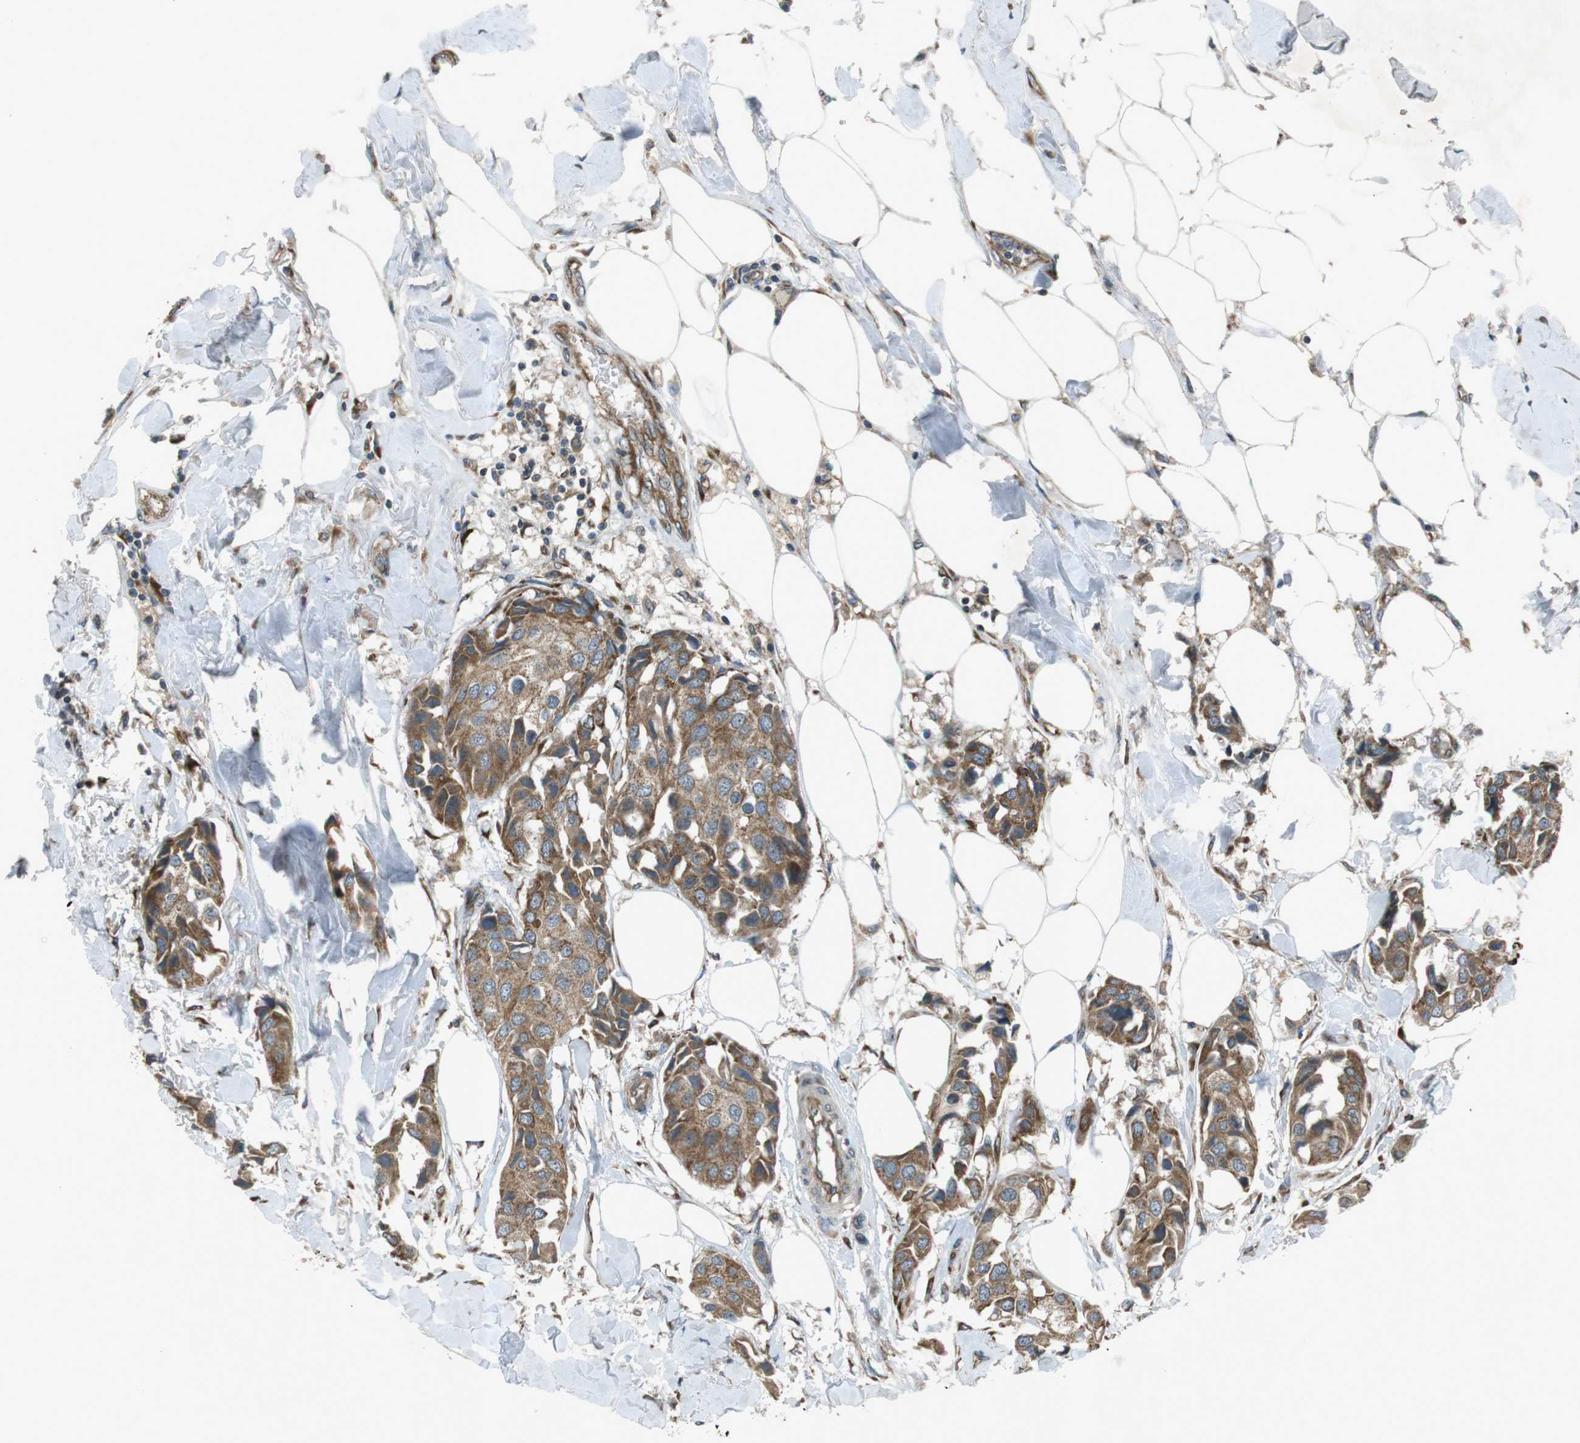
{"staining": {"intensity": "moderate", "quantity": ">75%", "location": "cytoplasmic/membranous"}, "tissue": "breast cancer", "cell_type": "Tumor cells", "image_type": "cancer", "snomed": [{"axis": "morphology", "description": "Duct carcinoma"}, {"axis": "topography", "description": "Breast"}], "caption": "Human breast cancer (intraductal carcinoma) stained with a brown dye shows moderate cytoplasmic/membranous positive expression in about >75% of tumor cells.", "gene": "SLC41A1", "patient": {"sex": "female", "age": 80}}